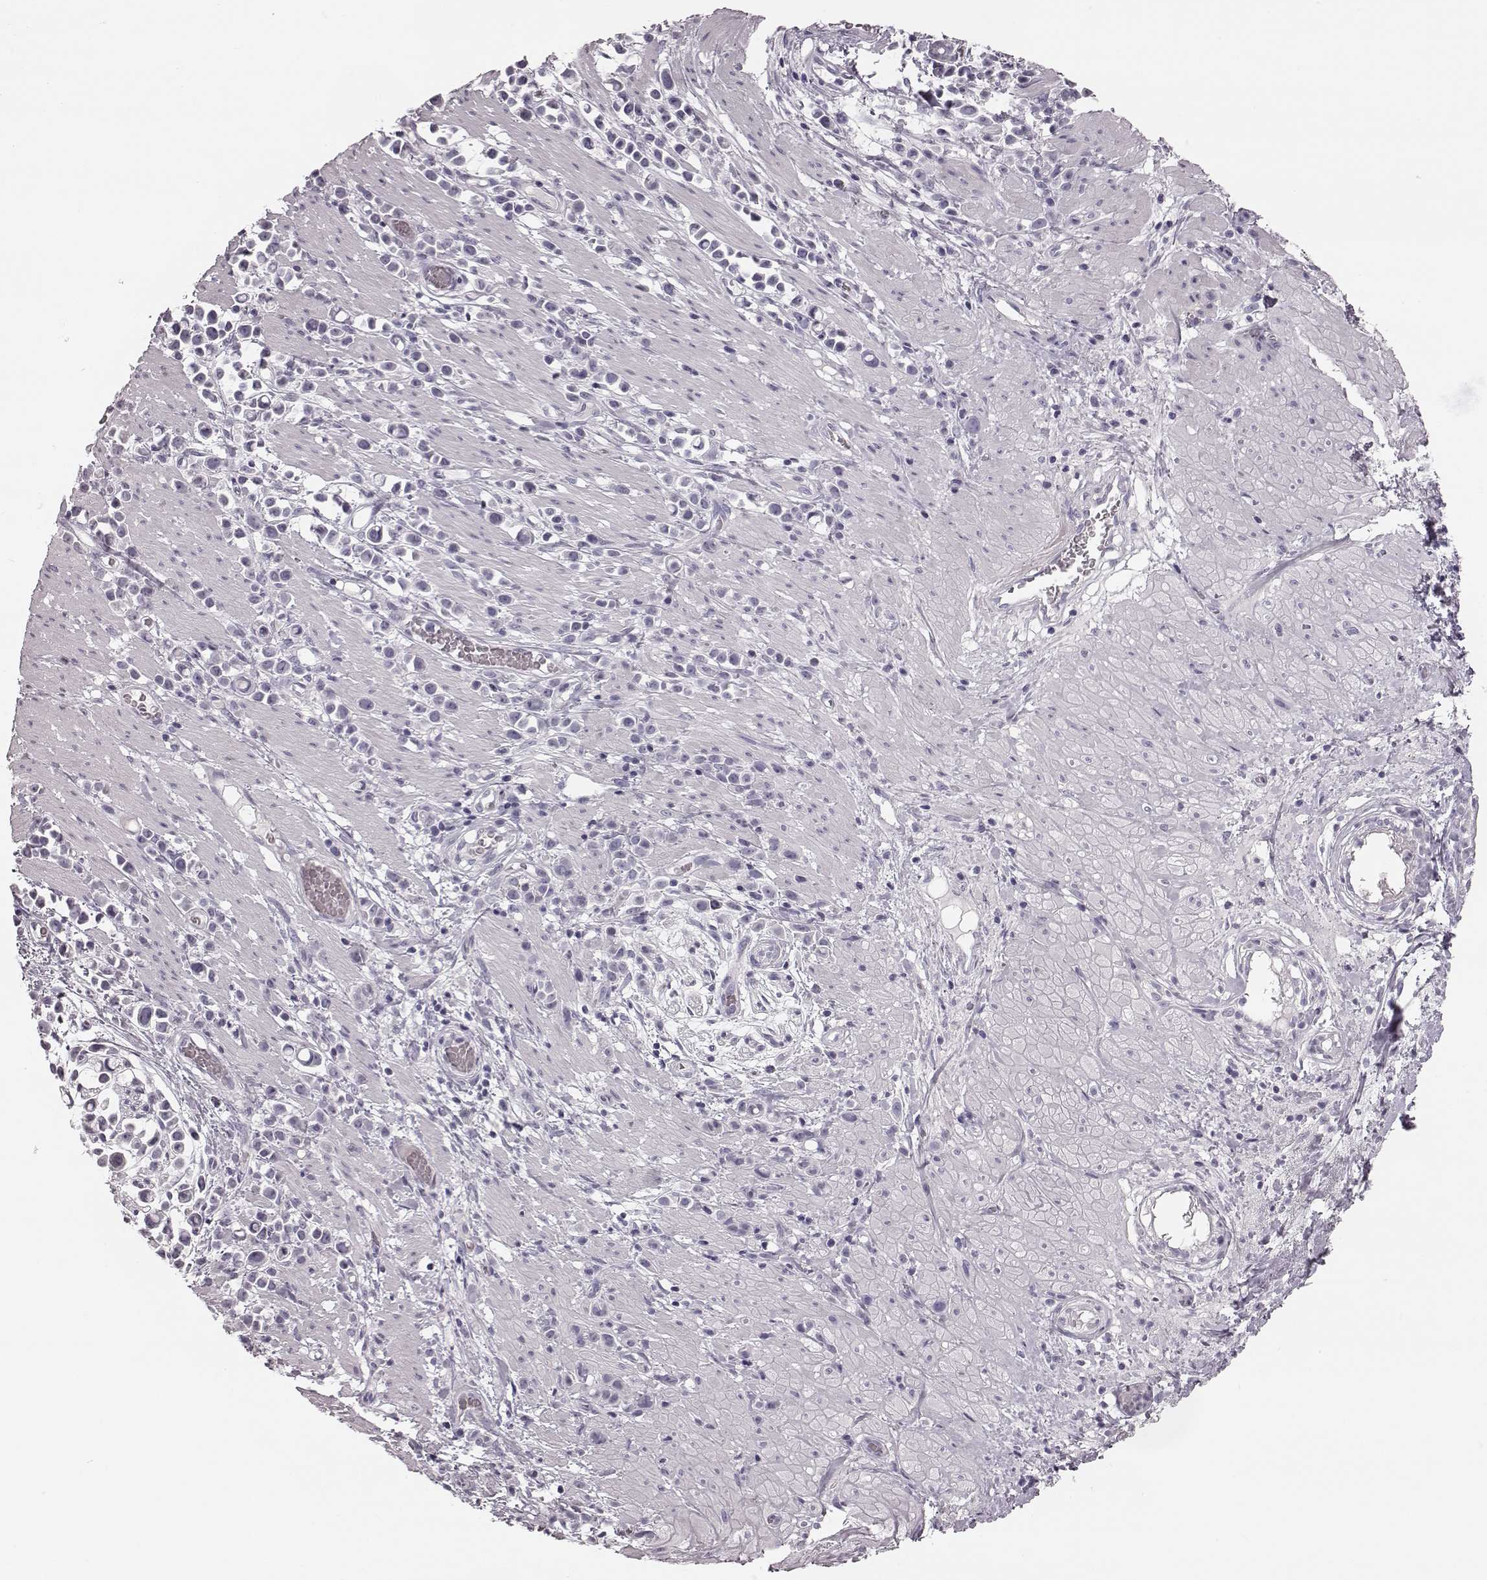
{"staining": {"intensity": "negative", "quantity": "none", "location": "none"}, "tissue": "stomach cancer", "cell_type": "Tumor cells", "image_type": "cancer", "snomed": [{"axis": "morphology", "description": "Adenocarcinoma, NOS"}, {"axis": "topography", "description": "Stomach"}], "caption": "IHC histopathology image of stomach cancer stained for a protein (brown), which shows no positivity in tumor cells. (Stains: DAB immunohistochemistry with hematoxylin counter stain, Microscopy: brightfield microscopy at high magnification).", "gene": "ZNF433", "patient": {"sex": "male", "age": 82}}